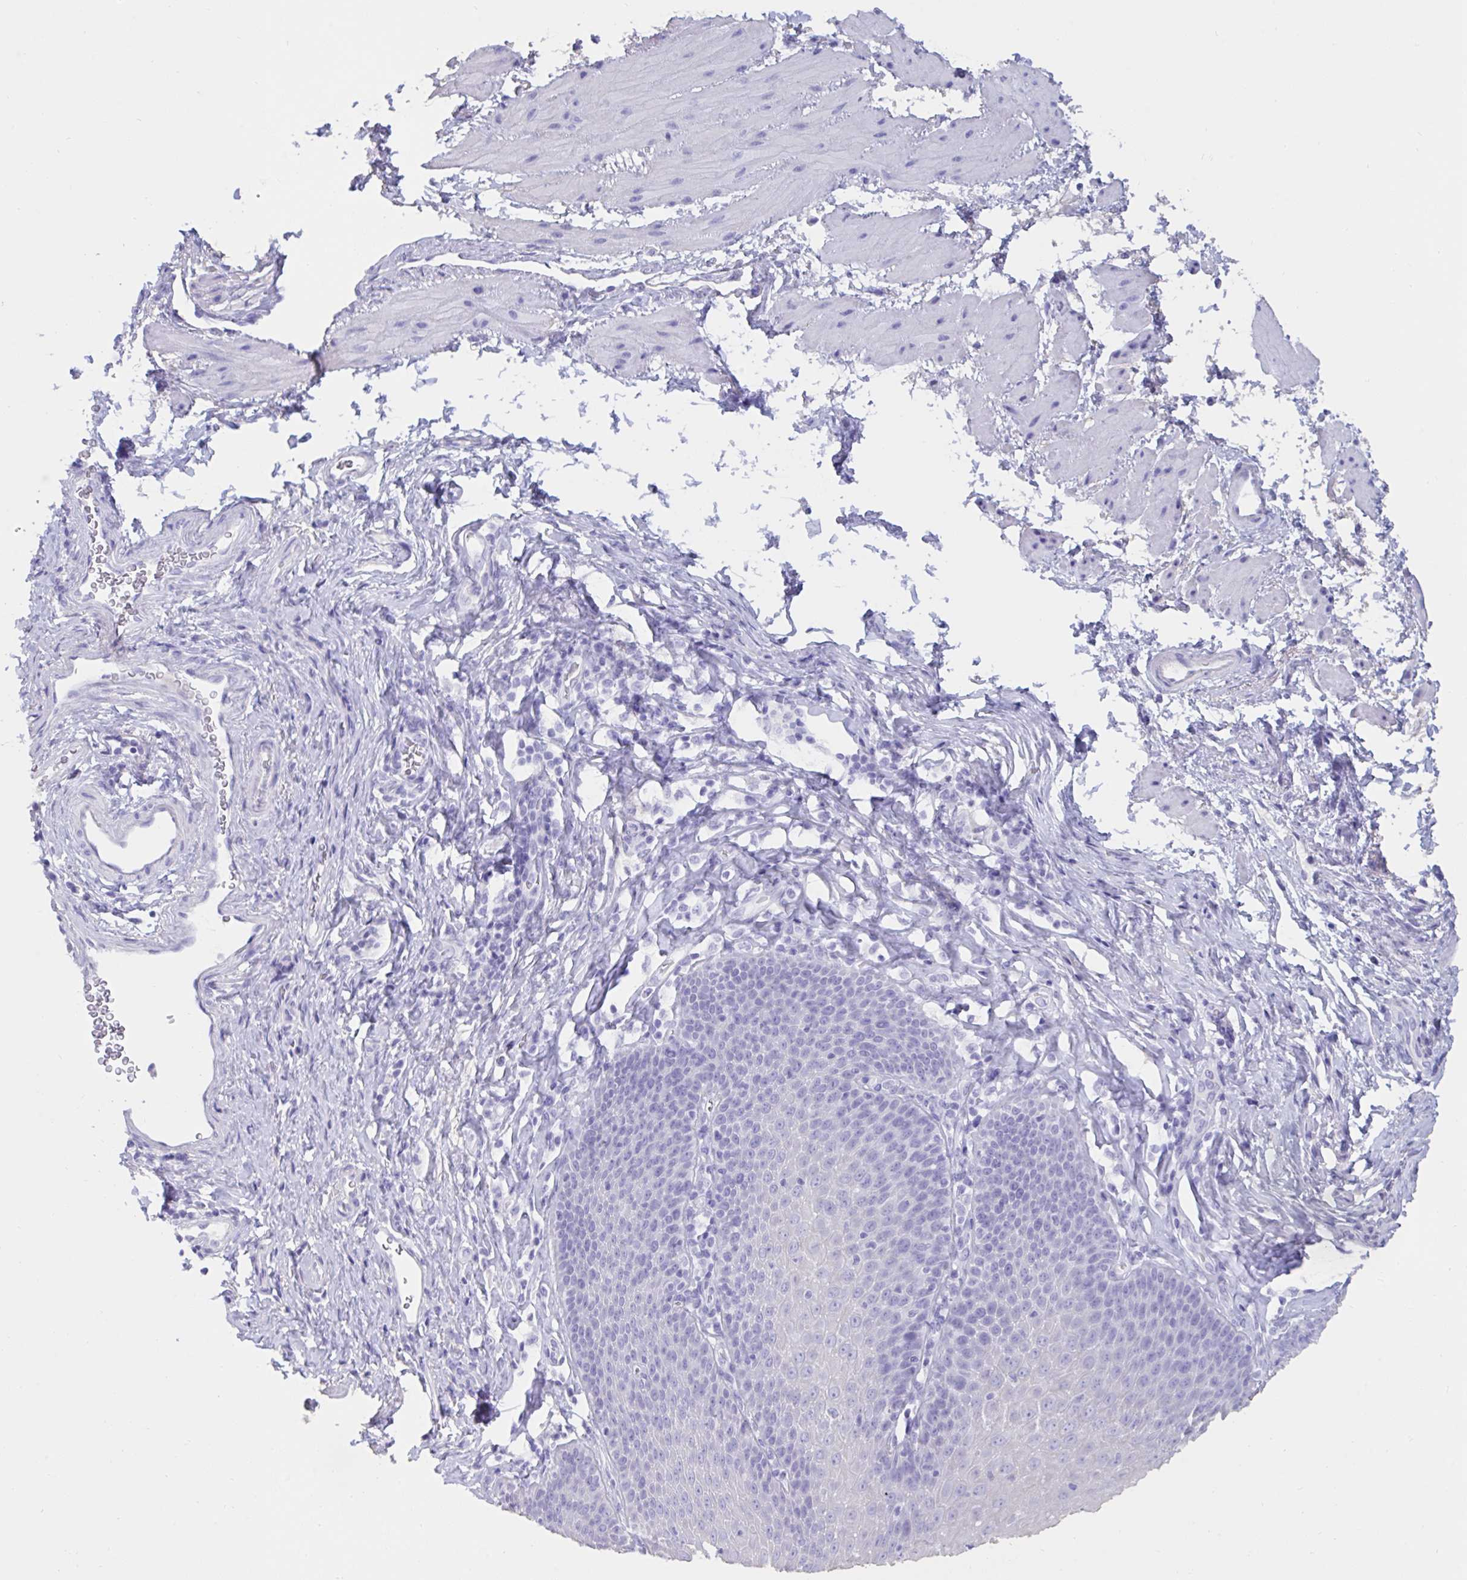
{"staining": {"intensity": "negative", "quantity": "none", "location": "none"}, "tissue": "esophagus", "cell_type": "Squamous epithelial cells", "image_type": "normal", "snomed": [{"axis": "morphology", "description": "Normal tissue, NOS"}, {"axis": "topography", "description": "Esophagus"}], "caption": "DAB (3,3'-diaminobenzidine) immunohistochemical staining of unremarkable esophagus demonstrates no significant staining in squamous epithelial cells.", "gene": "TNNC1", "patient": {"sex": "female", "age": 61}}